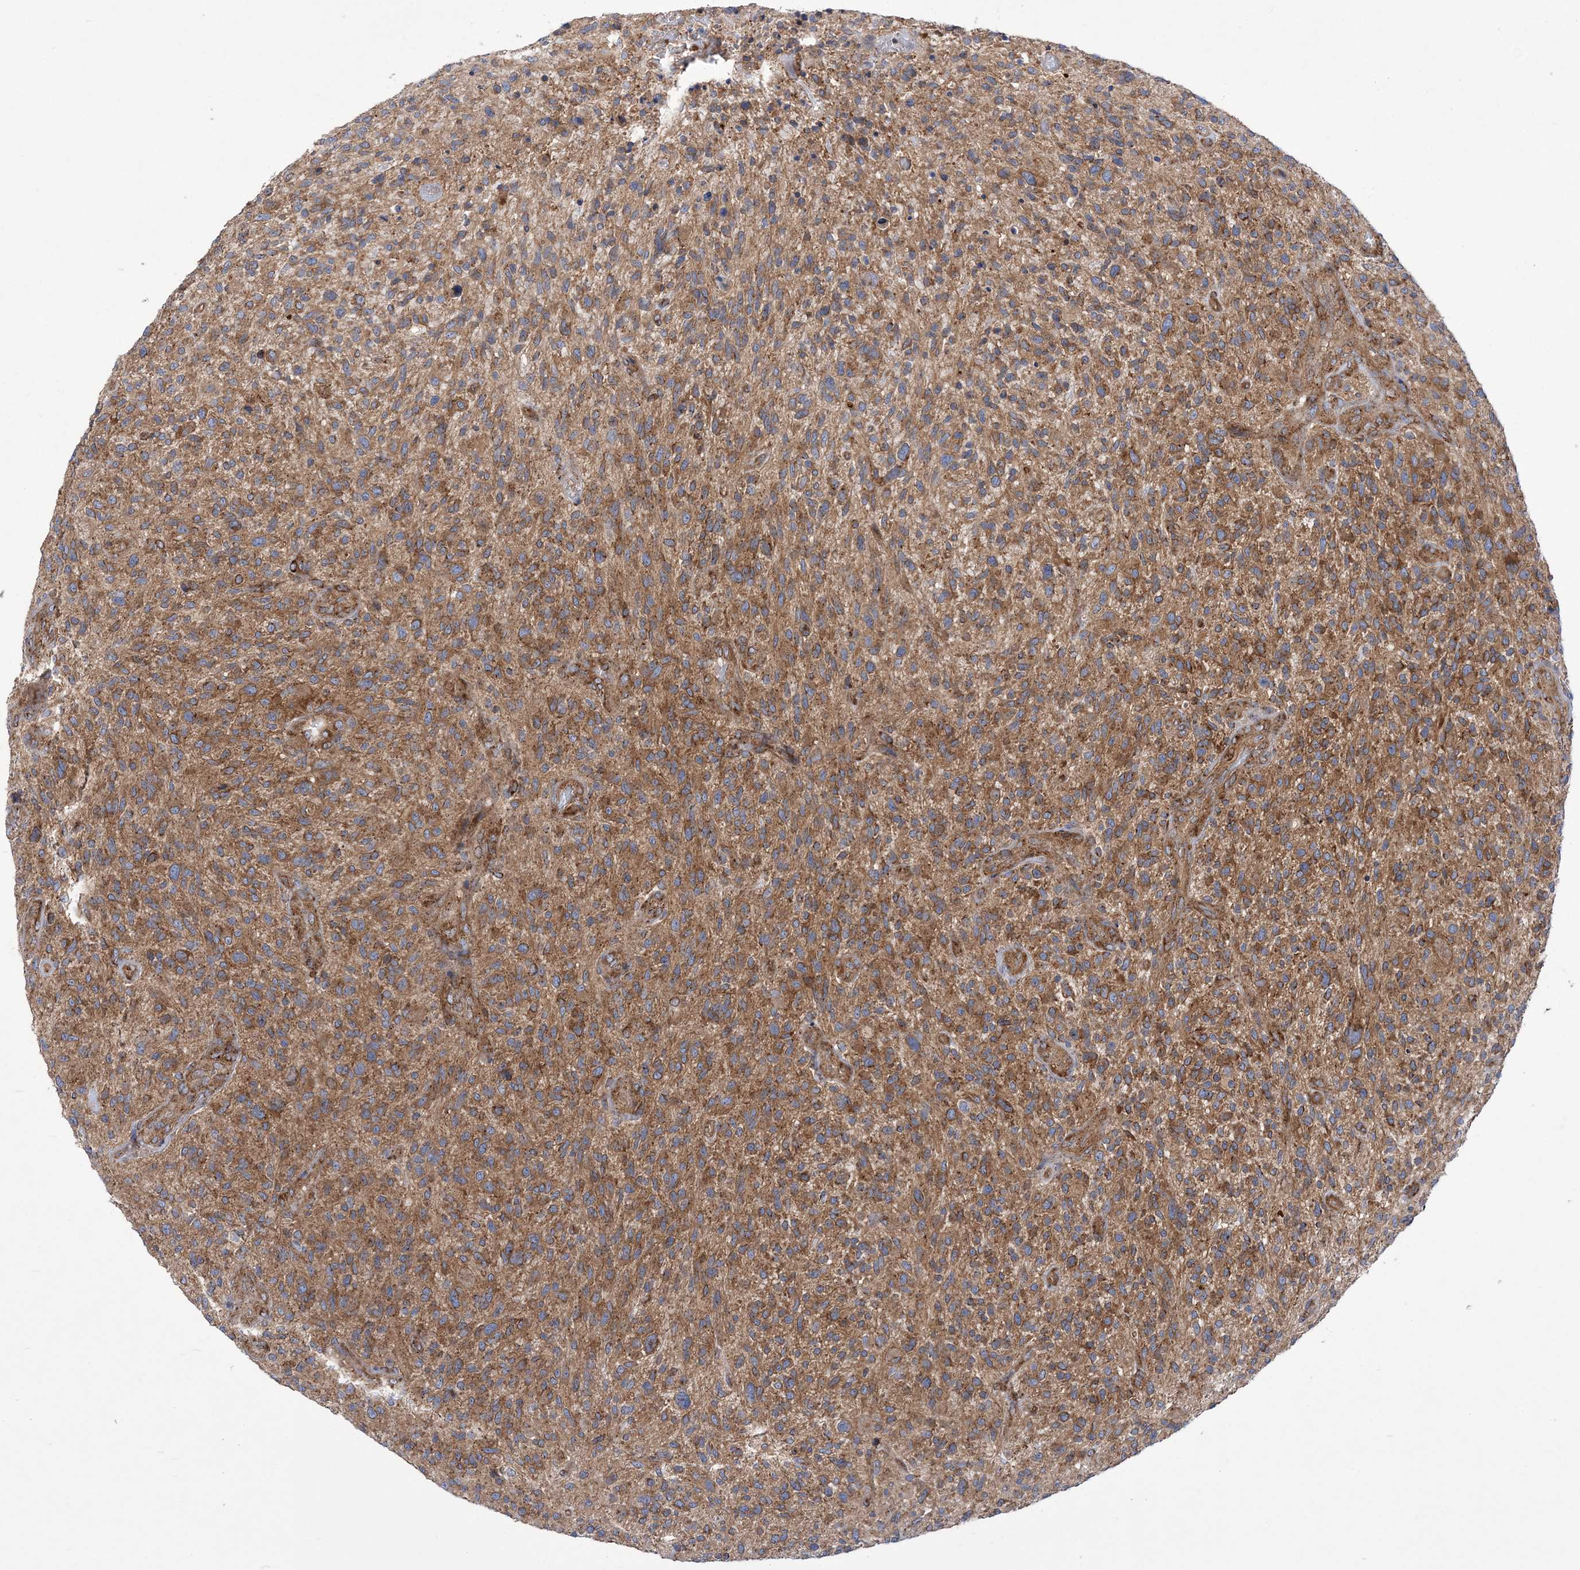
{"staining": {"intensity": "moderate", "quantity": ">75%", "location": "cytoplasmic/membranous"}, "tissue": "glioma", "cell_type": "Tumor cells", "image_type": "cancer", "snomed": [{"axis": "morphology", "description": "Glioma, malignant, High grade"}, {"axis": "topography", "description": "Brain"}], "caption": "Immunohistochemistry (IHC) (DAB (3,3'-diaminobenzidine)) staining of human glioma exhibits moderate cytoplasmic/membranous protein positivity in approximately >75% of tumor cells.", "gene": "COPB2", "patient": {"sex": "male", "age": 47}}